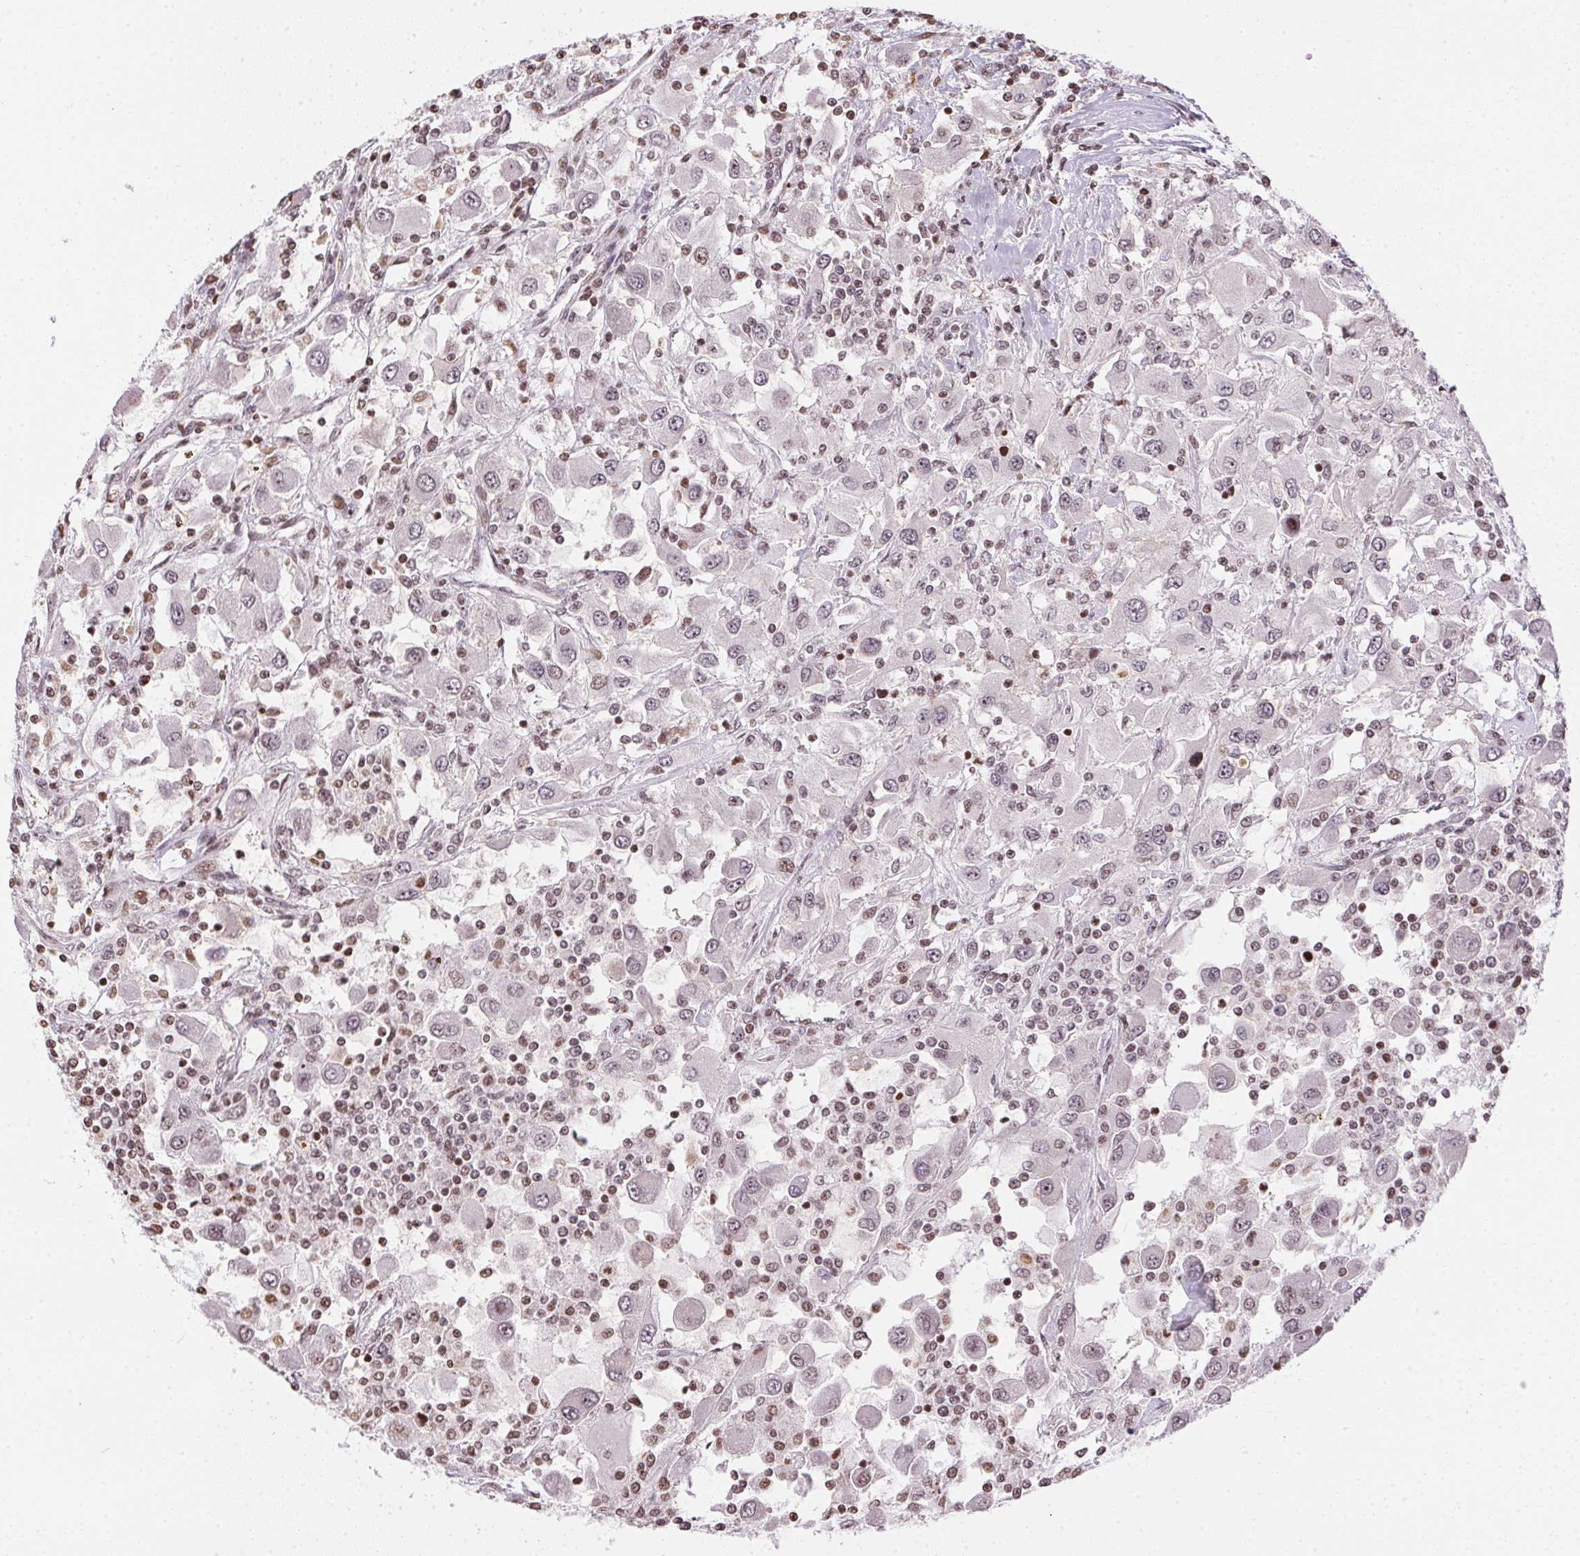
{"staining": {"intensity": "negative", "quantity": "none", "location": "none"}, "tissue": "renal cancer", "cell_type": "Tumor cells", "image_type": "cancer", "snomed": [{"axis": "morphology", "description": "Adenocarcinoma, NOS"}, {"axis": "topography", "description": "Kidney"}], "caption": "Tumor cells are negative for brown protein staining in renal cancer.", "gene": "RNF181", "patient": {"sex": "female", "age": 67}}